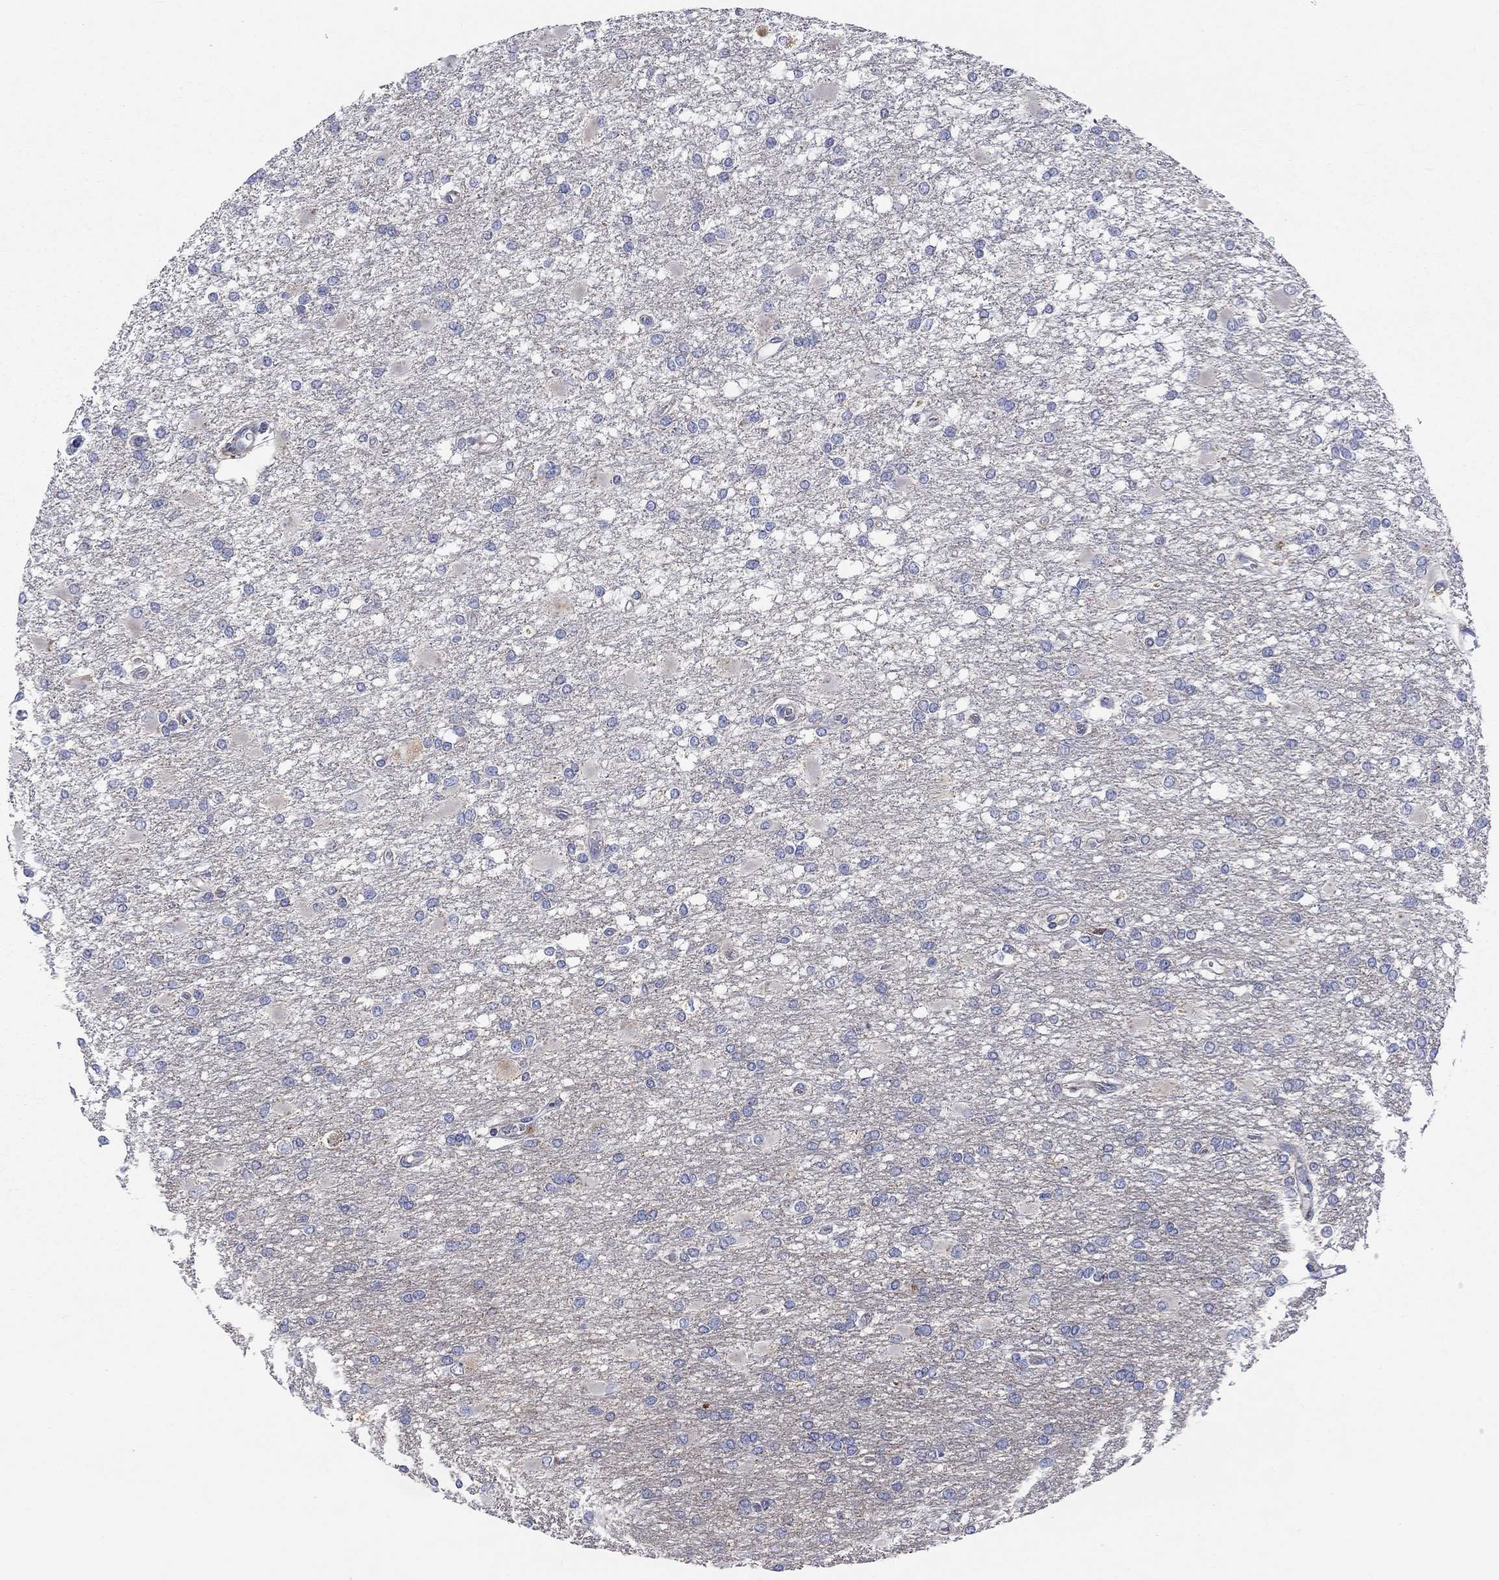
{"staining": {"intensity": "negative", "quantity": "none", "location": "none"}, "tissue": "glioma", "cell_type": "Tumor cells", "image_type": "cancer", "snomed": [{"axis": "morphology", "description": "Glioma, malignant, High grade"}, {"axis": "topography", "description": "Cerebral cortex"}], "caption": "Tumor cells are negative for protein expression in human malignant glioma (high-grade). Brightfield microscopy of immunohistochemistry (IHC) stained with DAB (brown) and hematoxylin (blue), captured at high magnification.", "gene": "RCAN1", "patient": {"sex": "male", "age": 79}}